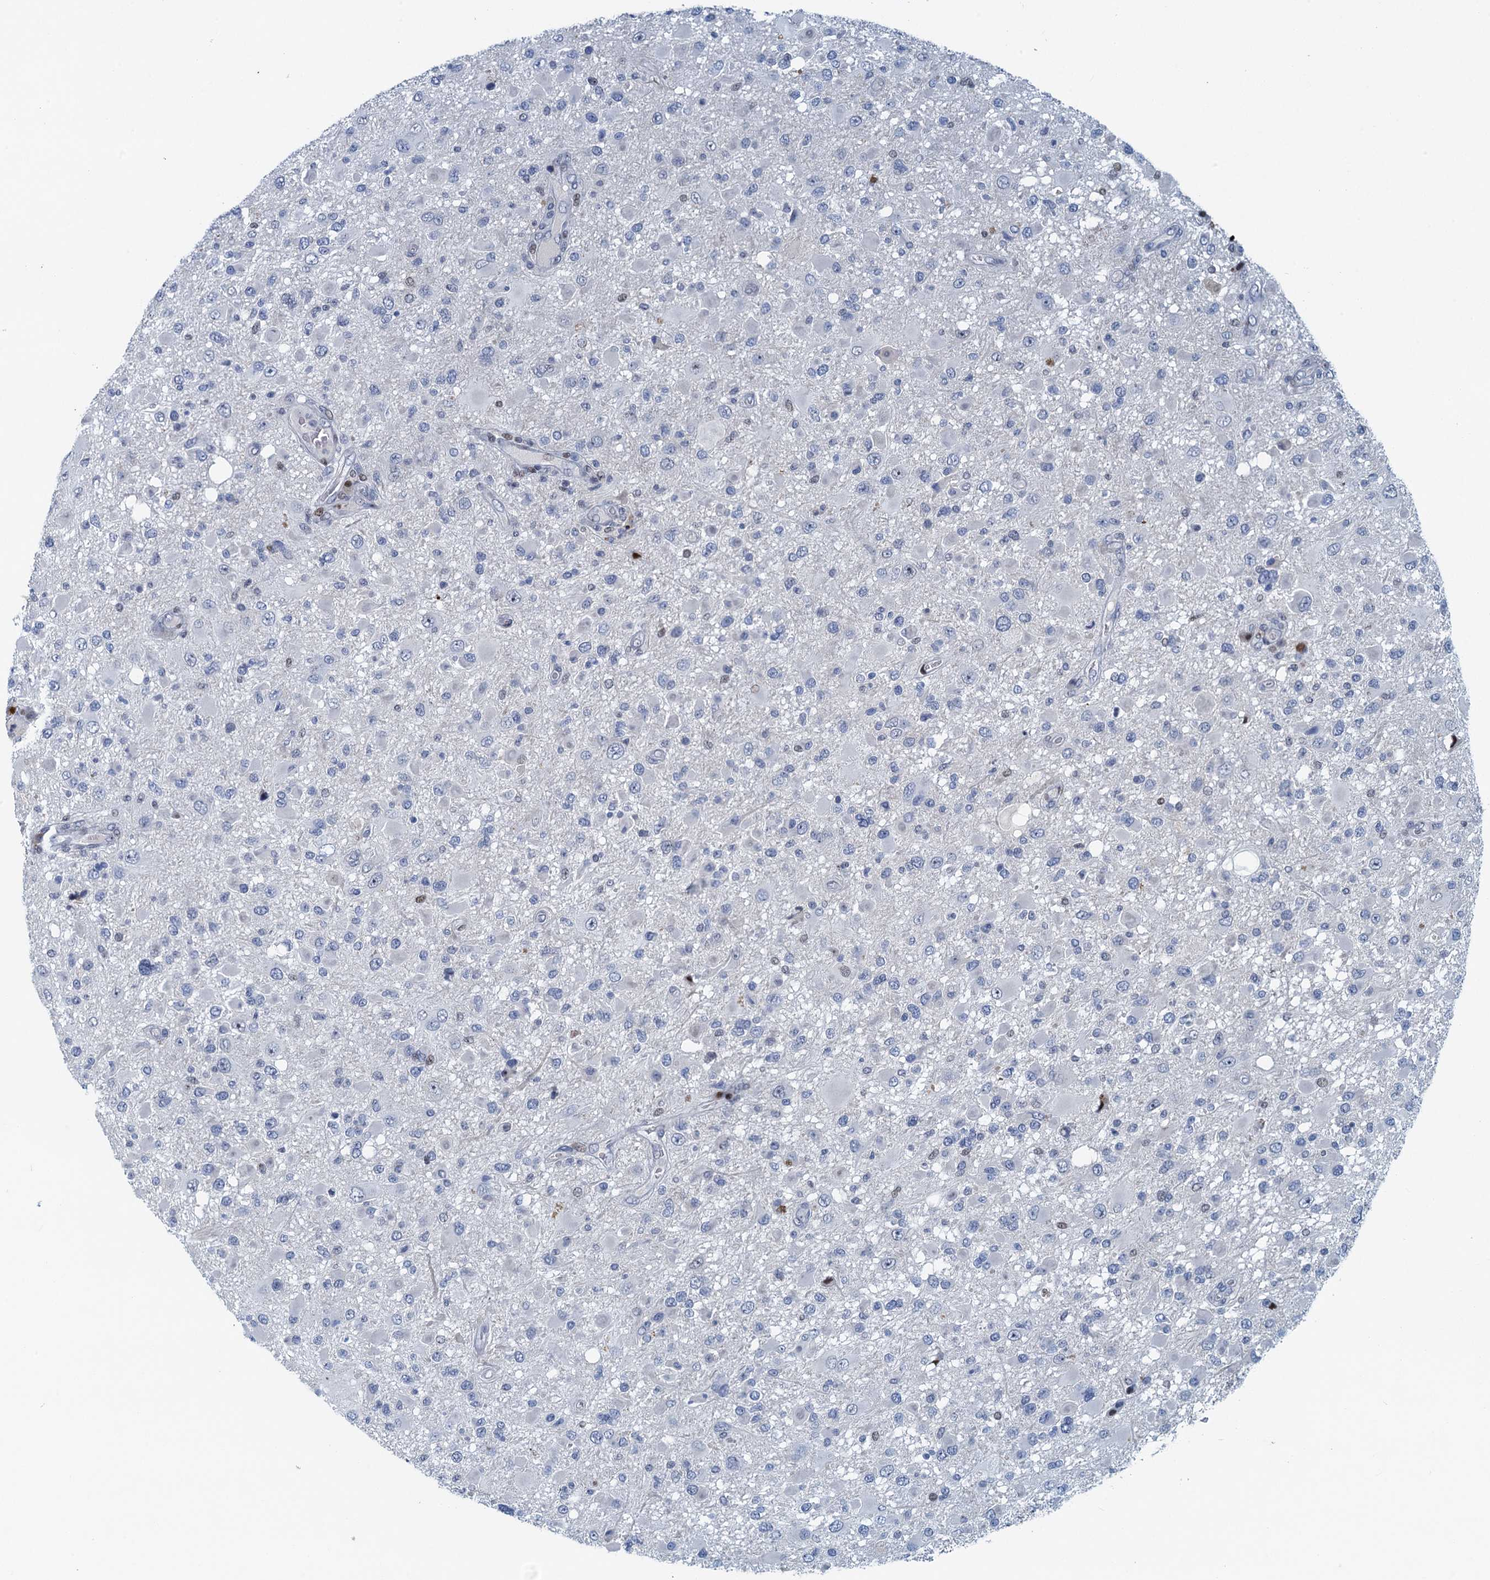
{"staining": {"intensity": "negative", "quantity": "none", "location": "none"}, "tissue": "glioma", "cell_type": "Tumor cells", "image_type": "cancer", "snomed": [{"axis": "morphology", "description": "Glioma, malignant, High grade"}, {"axis": "topography", "description": "Brain"}], "caption": "DAB immunohistochemical staining of malignant glioma (high-grade) demonstrates no significant expression in tumor cells.", "gene": "ANKRD13D", "patient": {"sex": "male", "age": 53}}